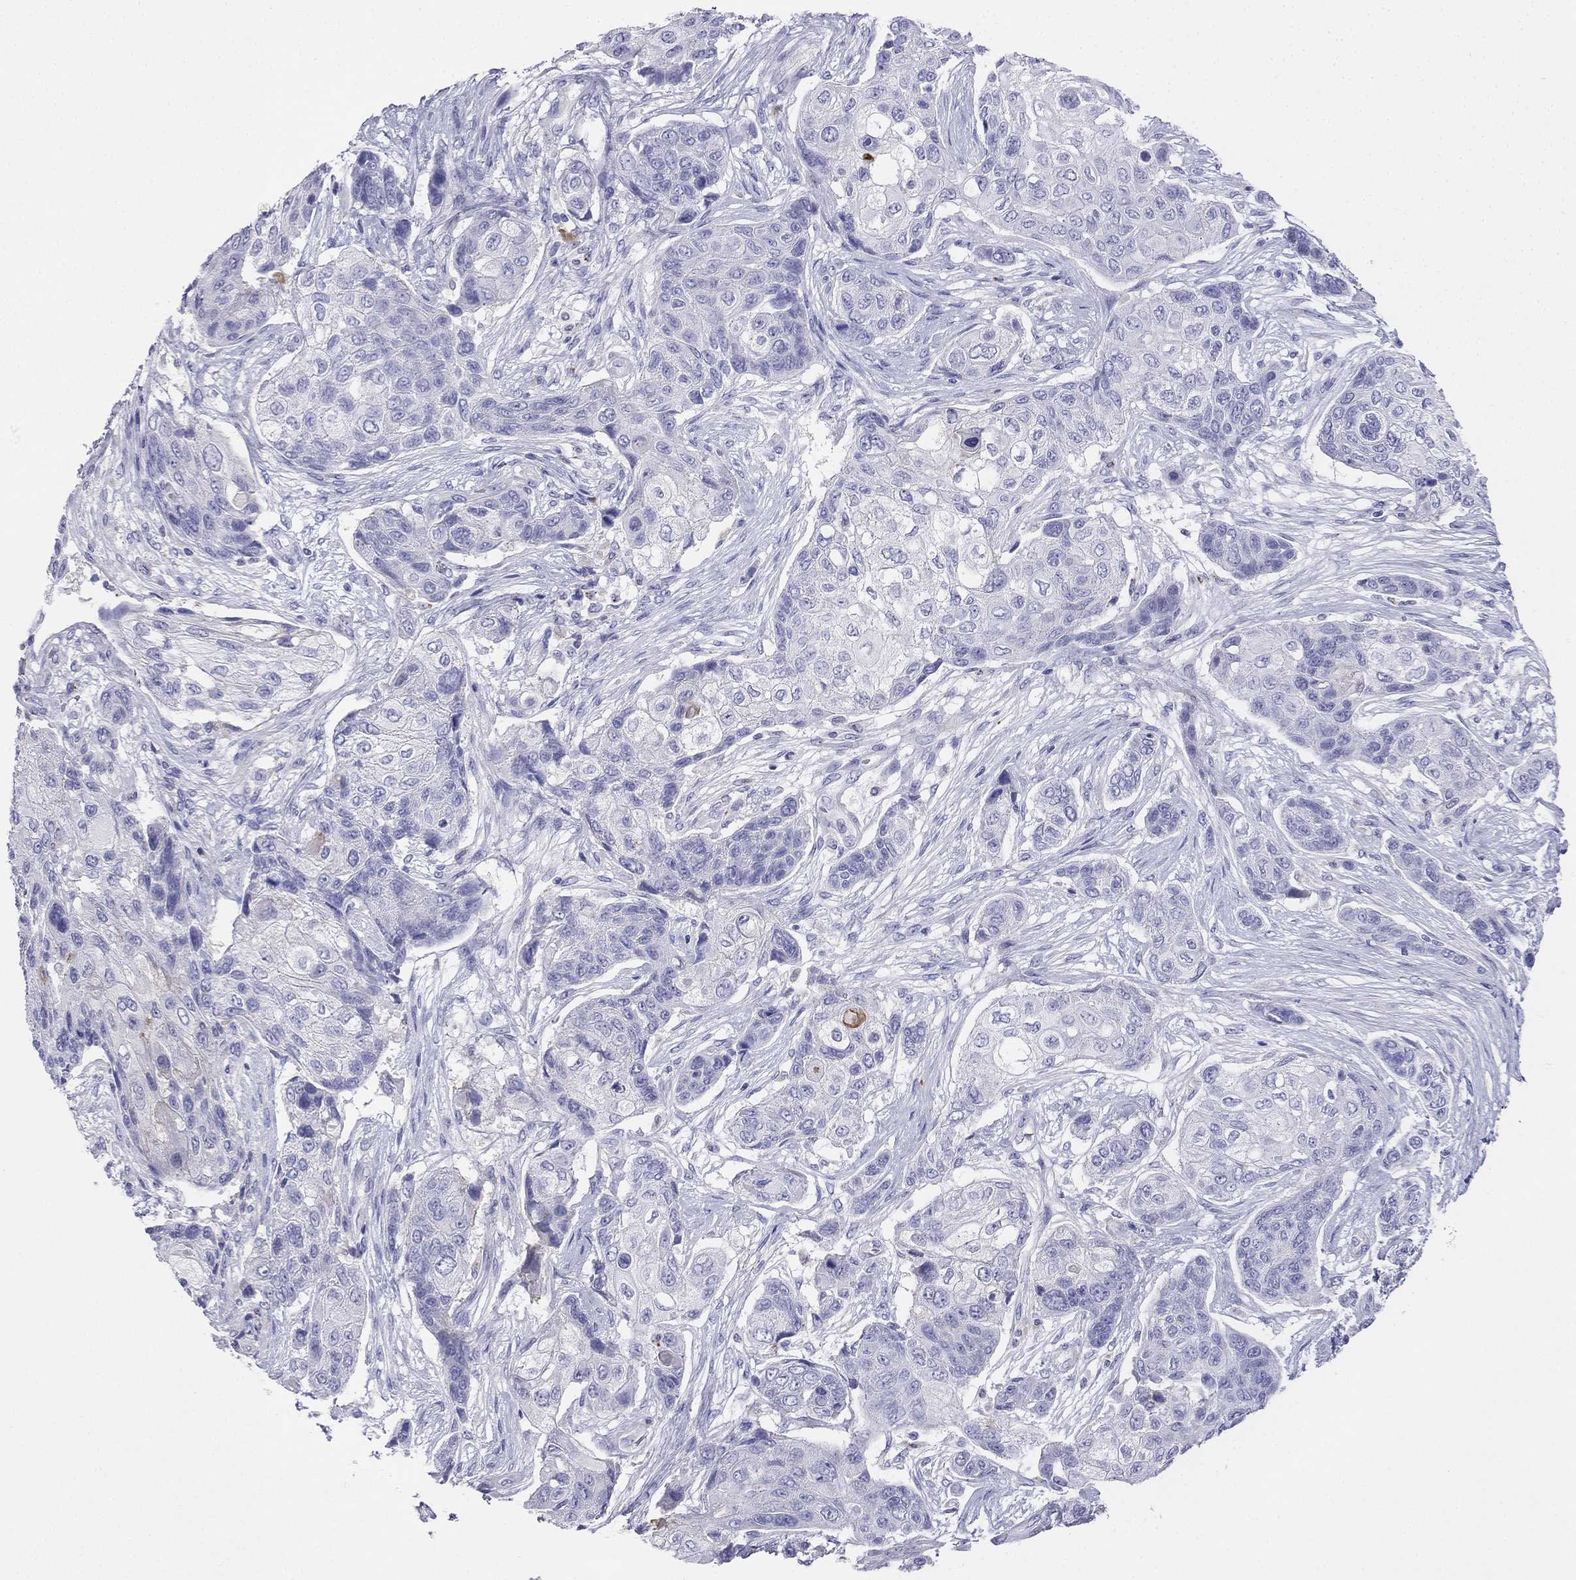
{"staining": {"intensity": "negative", "quantity": "none", "location": "none"}, "tissue": "lung cancer", "cell_type": "Tumor cells", "image_type": "cancer", "snomed": [{"axis": "morphology", "description": "Squamous cell carcinoma, NOS"}, {"axis": "topography", "description": "Lung"}], "caption": "DAB immunohistochemical staining of squamous cell carcinoma (lung) displays no significant staining in tumor cells.", "gene": "ALOXE3", "patient": {"sex": "male", "age": 69}}